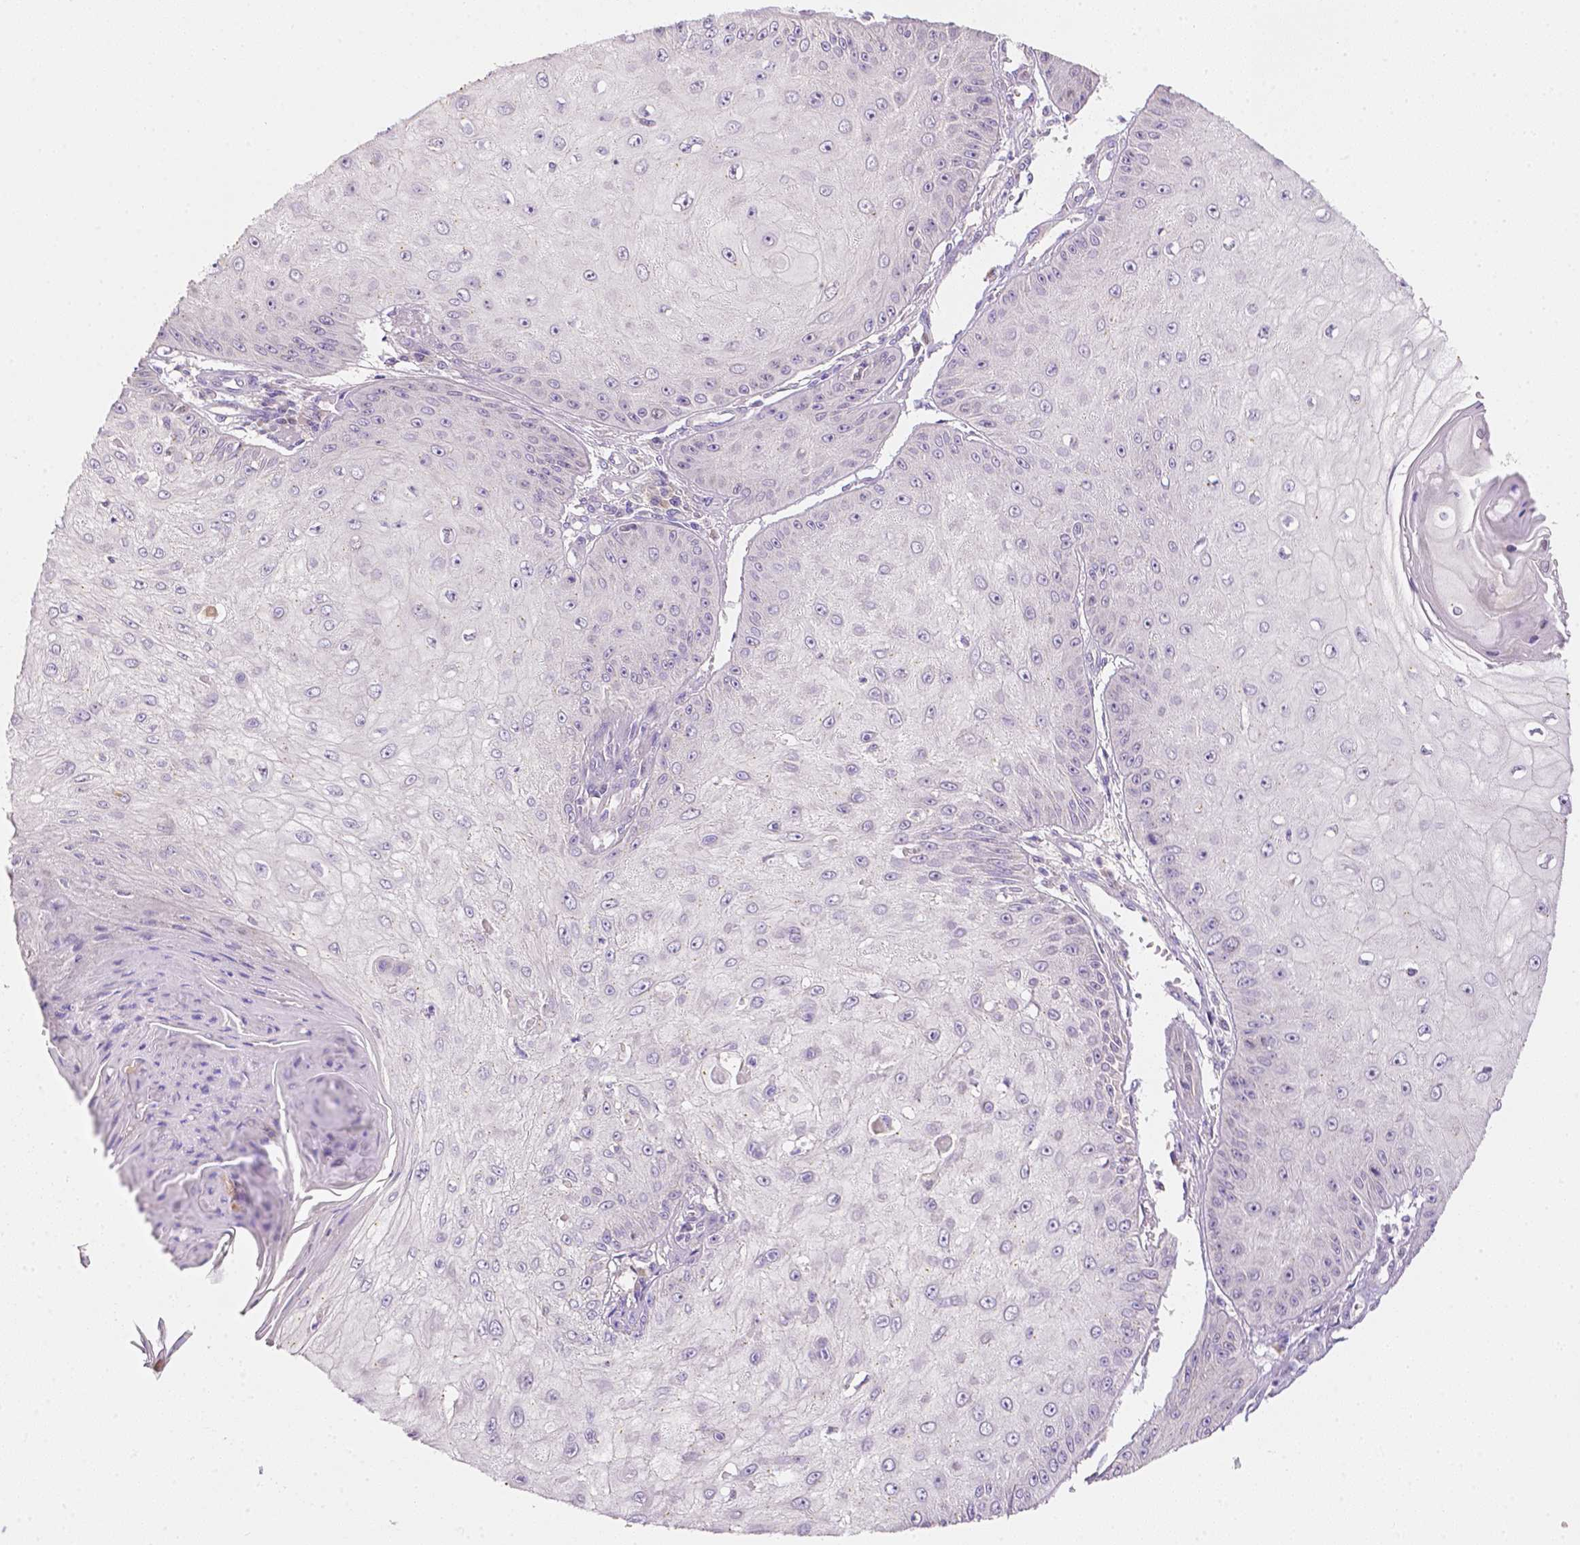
{"staining": {"intensity": "negative", "quantity": "none", "location": "none"}, "tissue": "skin cancer", "cell_type": "Tumor cells", "image_type": "cancer", "snomed": [{"axis": "morphology", "description": "Squamous cell carcinoma, NOS"}, {"axis": "topography", "description": "Skin"}], "caption": "Histopathology image shows no significant protein expression in tumor cells of skin squamous cell carcinoma.", "gene": "C10orf67", "patient": {"sex": "male", "age": 70}}